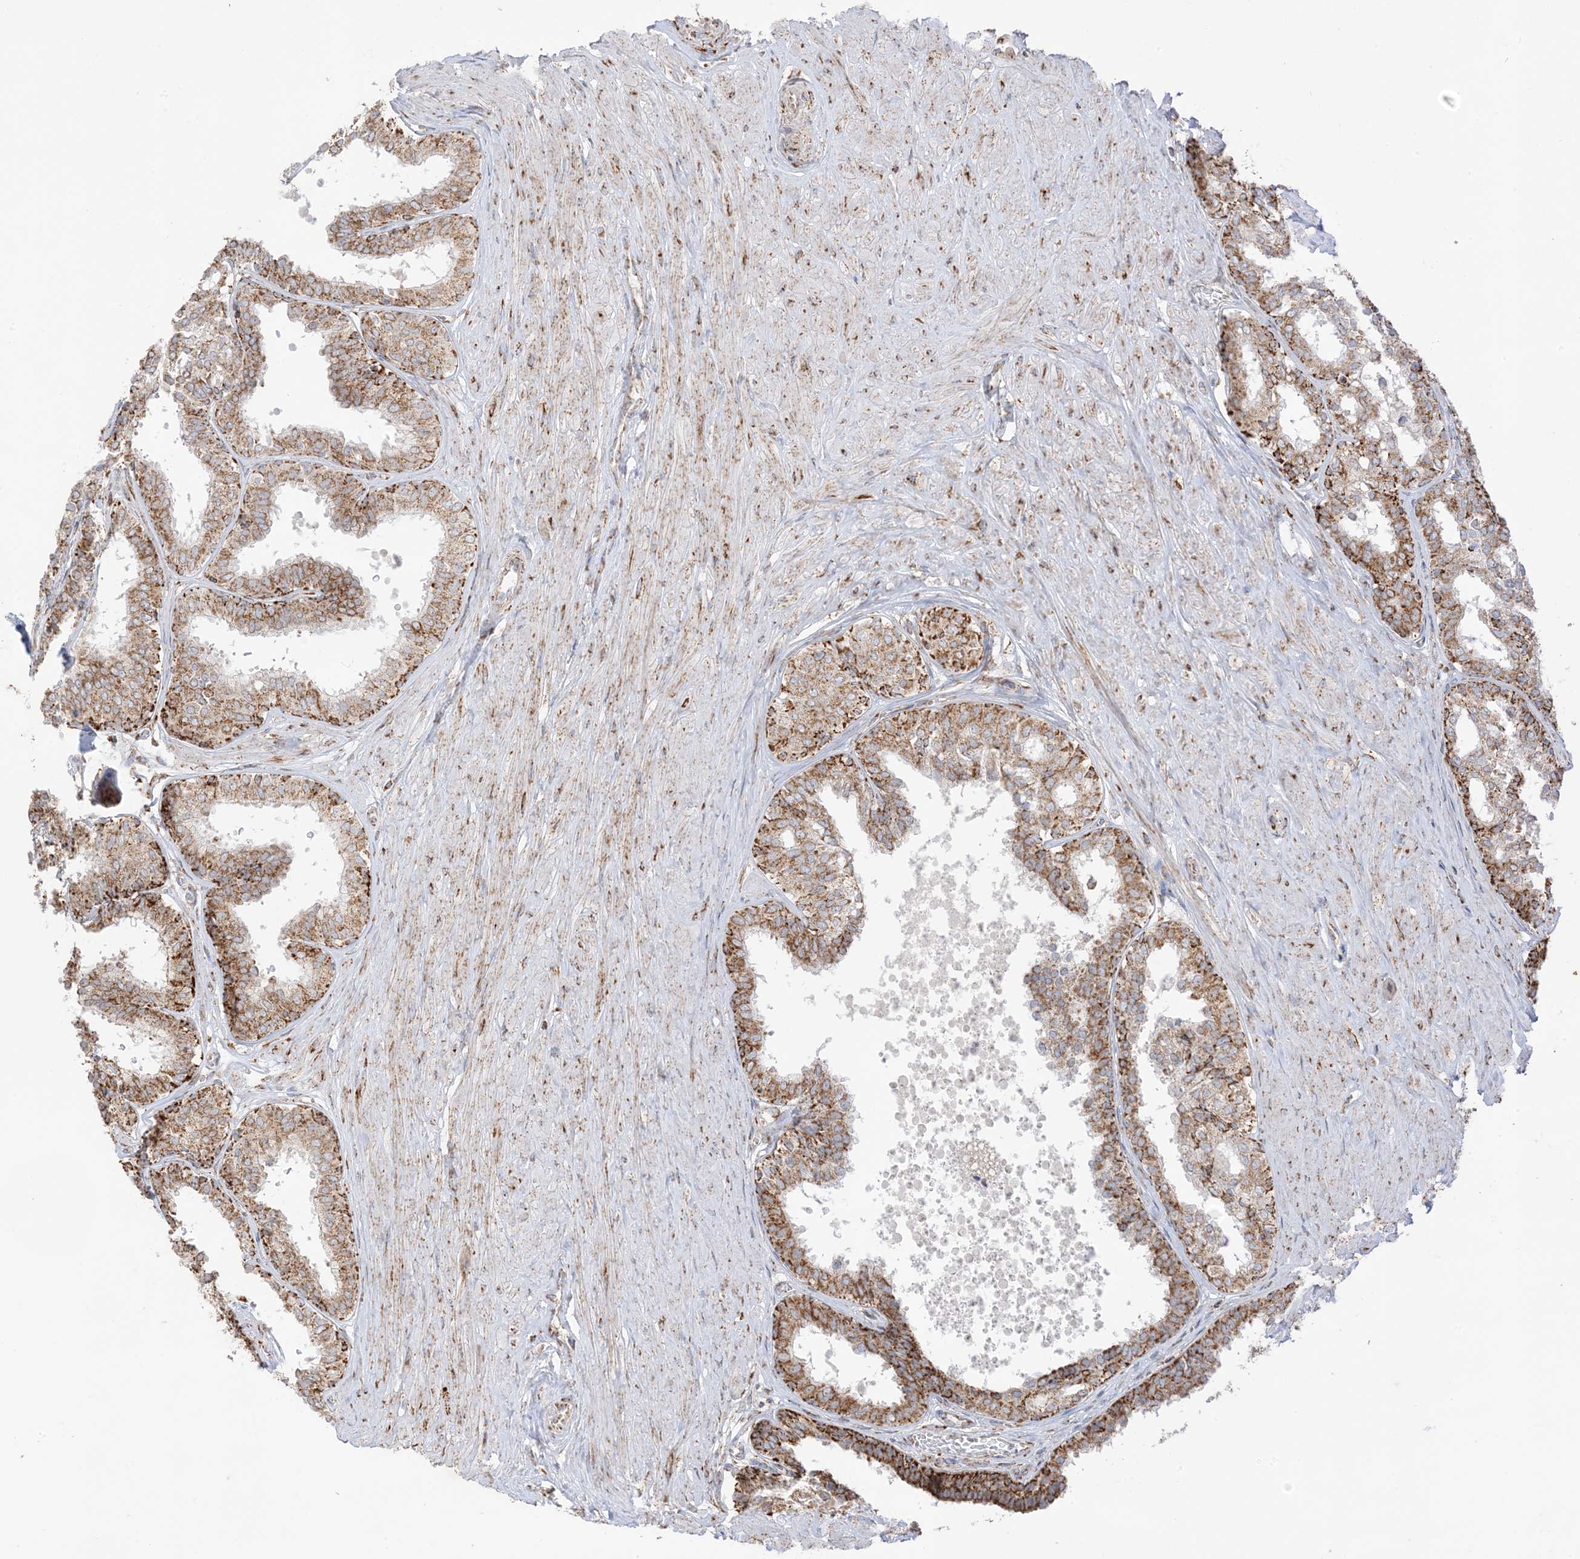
{"staining": {"intensity": "strong", "quantity": ">75%", "location": "cytoplasmic/membranous"}, "tissue": "prostate", "cell_type": "Glandular cells", "image_type": "normal", "snomed": [{"axis": "morphology", "description": "Normal tissue, NOS"}, {"axis": "topography", "description": "Prostate"}], "caption": "This photomicrograph demonstrates immunohistochemistry (IHC) staining of unremarkable human prostate, with high strong cytoplasmic/membranous positivity in approximately >75% of glandular cells.", "gene": "SLC25A12", "patient": {"sex": "male", "age": 48}}